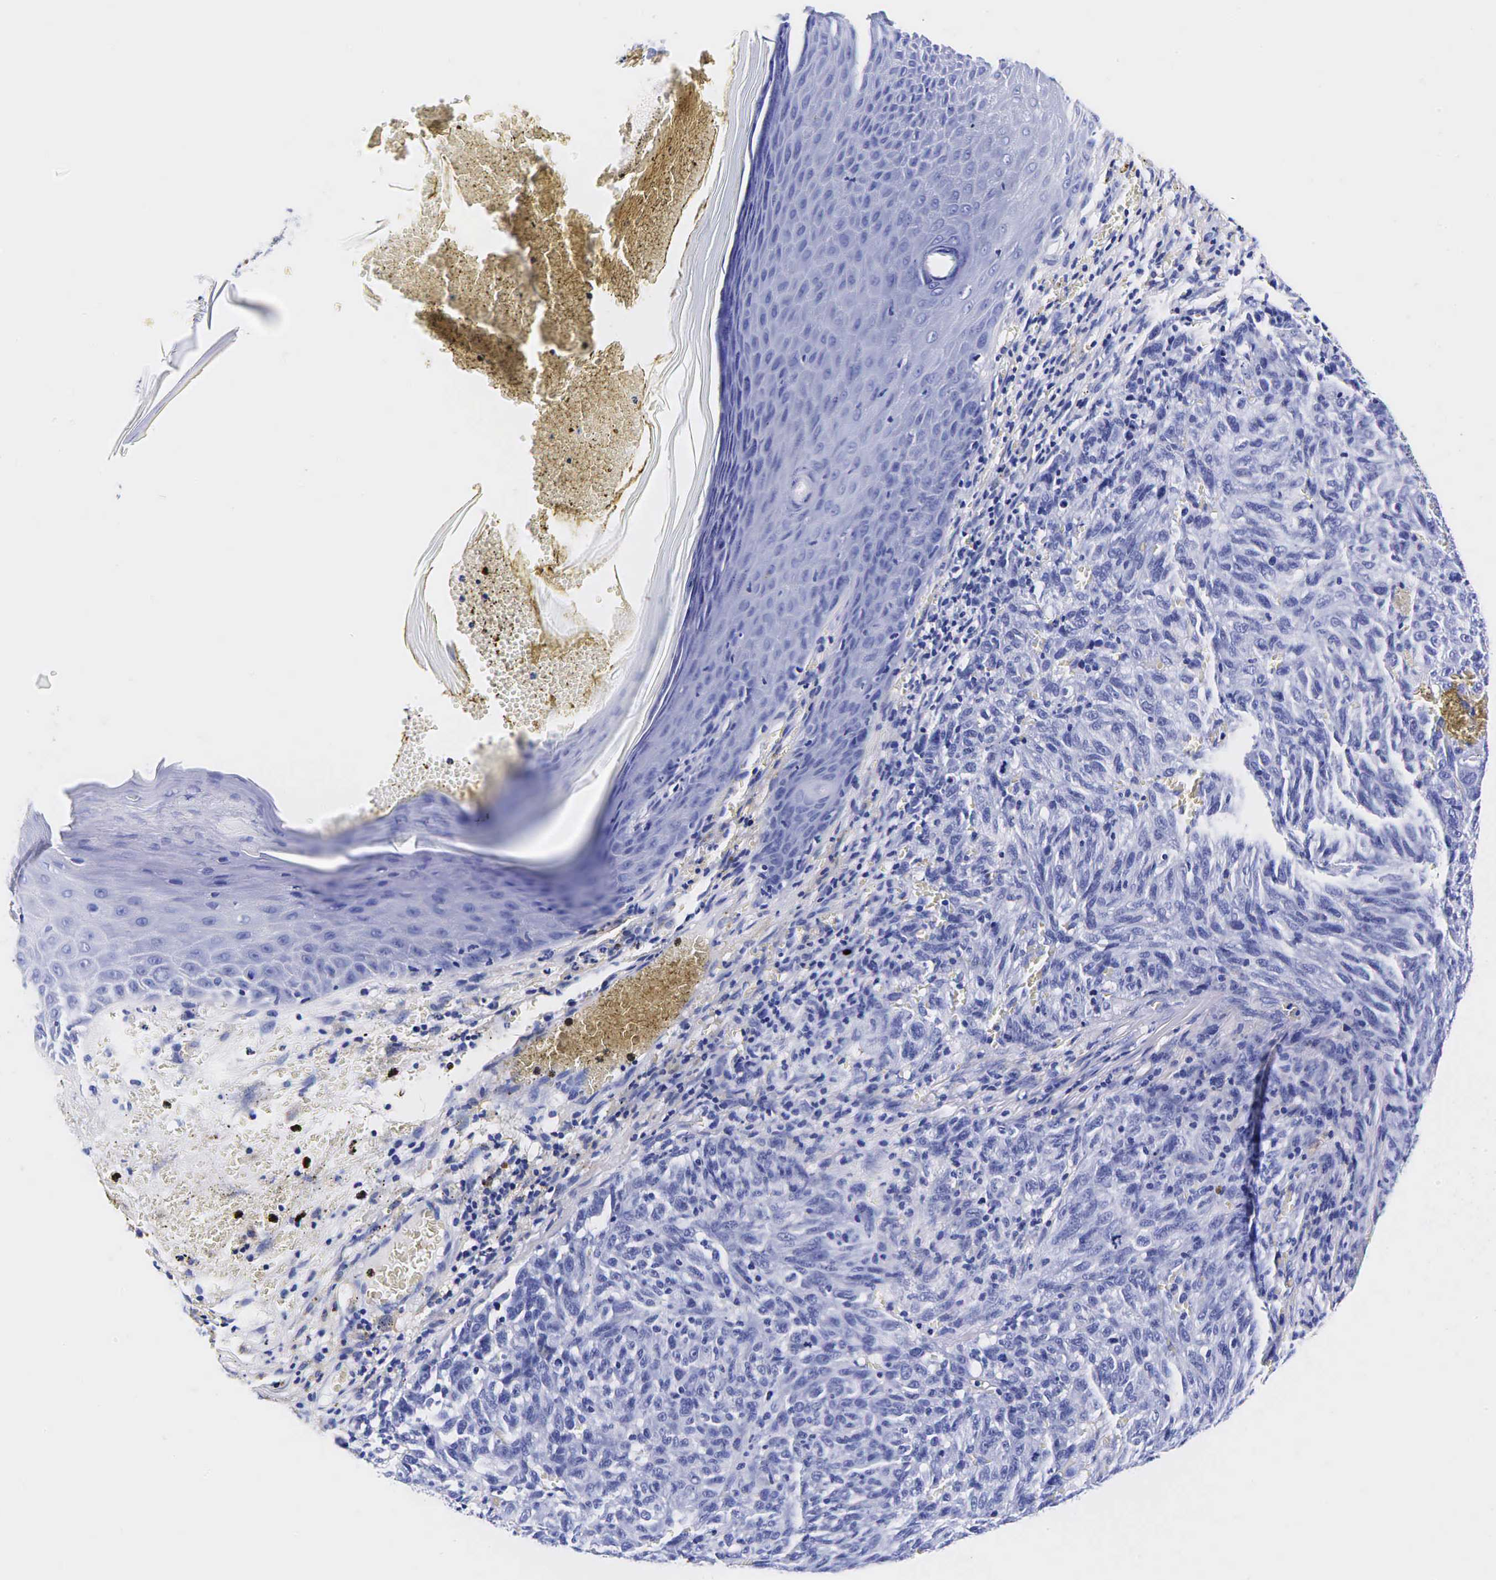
{"staining": {"intensity": "negative", "quantity": "none", "location": "none"}, "tissue": "melanoma", "cell_type": "Tumor cells", "image_type": "cancer", "snomed": [{"axis": "morphology", "description": "Malignant melanoma, NOS"}, {"axis": "topography", "description": "Skin"}], "caption": "This is an immunohistochemistry image of human melanoma. There is no positivity in tumor cells.", "gene": "GAST", "patient": {"sex": "male", "age": 76}}